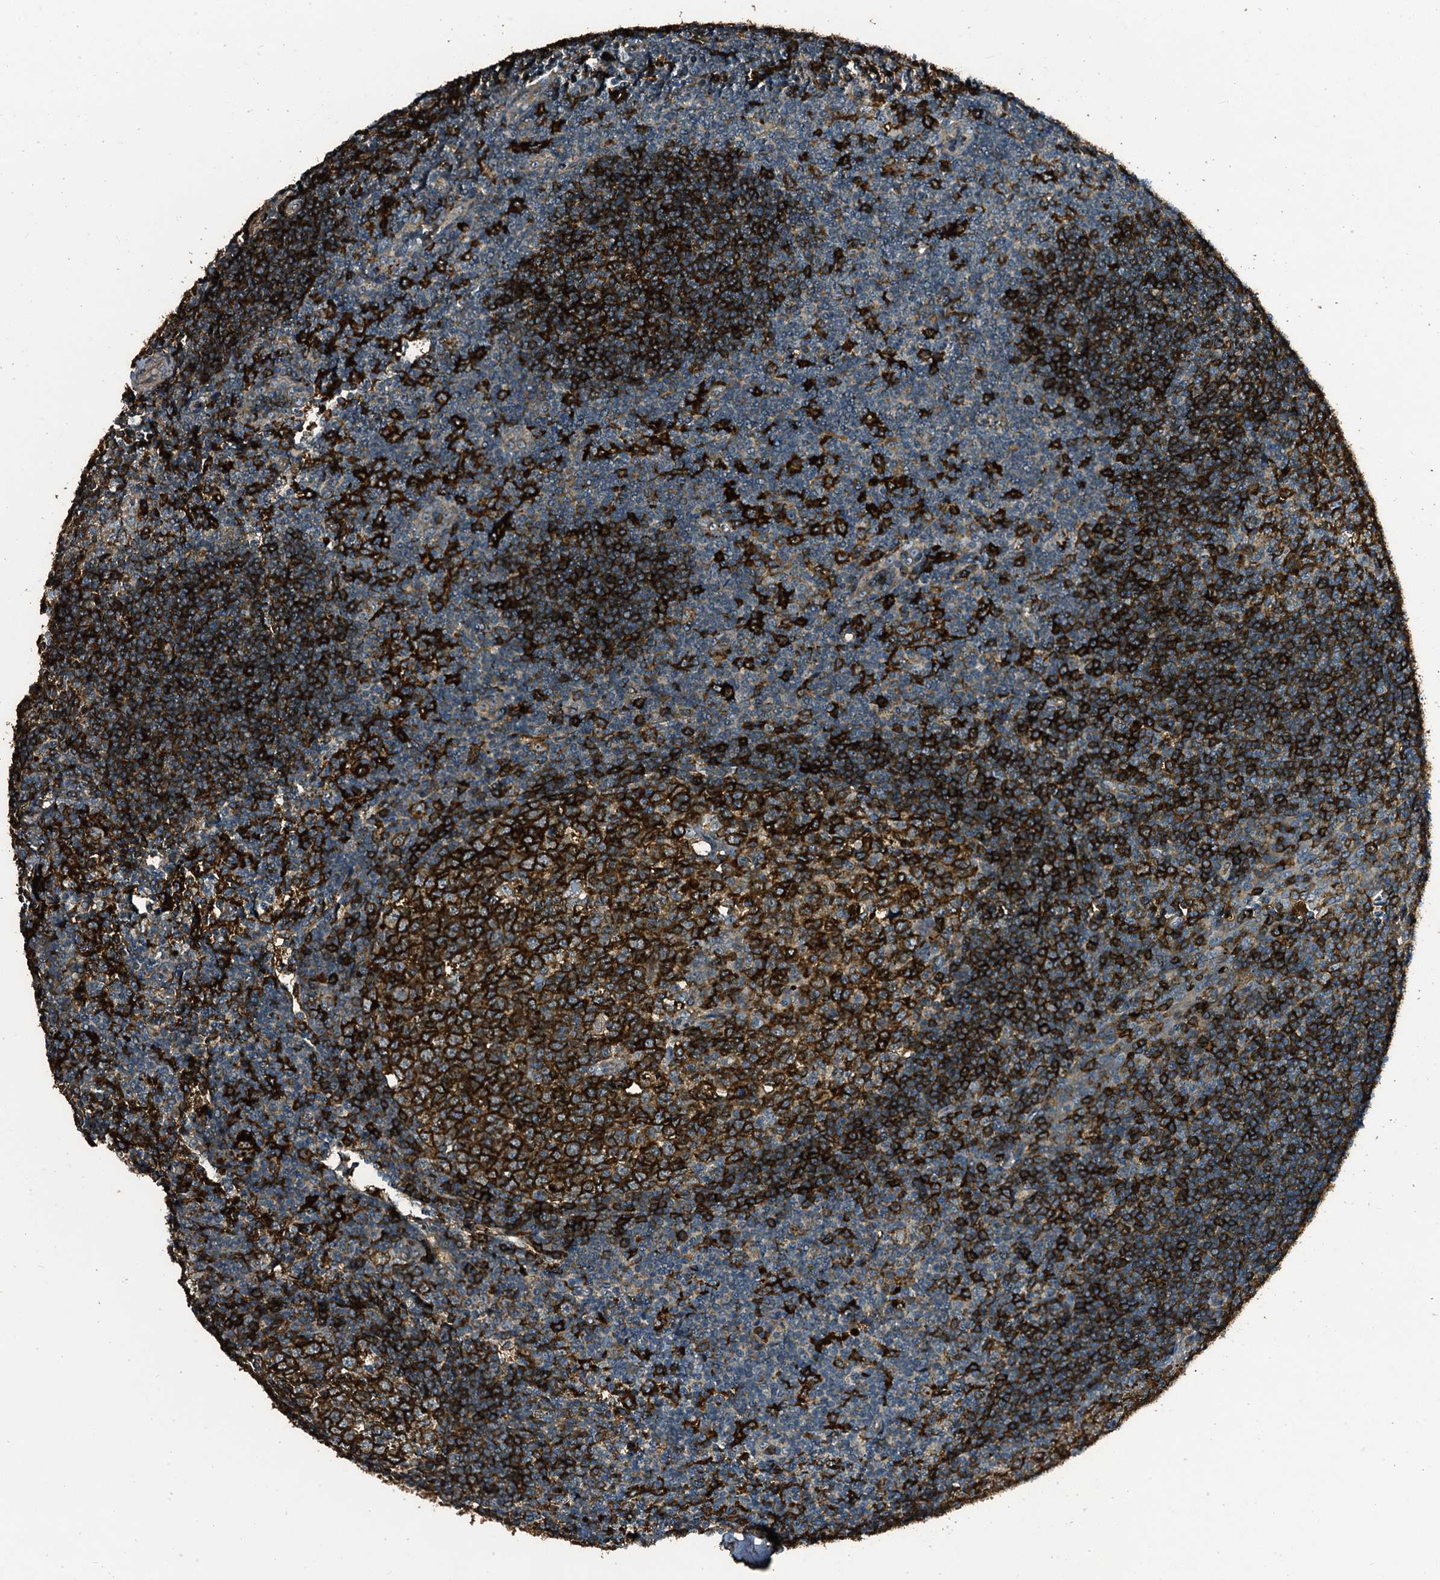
{"staining": {"intensity": "strong", "quantity": ">75%", "location": "cytoplasmic/membranous"}, "tissue": "tonsil", "cell_type": "Germinal center cells", "image_type": "normal", "snomed": [{"axis": "morphology", "description": "Normal tissue, NOS"}, {"axis": "topography", "description": "Tonsil"}], "caption": "Benign tonsil demonstrates strong cytoplasmic/membranous expression in about >75% of germinal center cells, visualized by immunohistochemistry.", "gene": "TPGS2", "patient": {"sex": "male", "age": 27}}